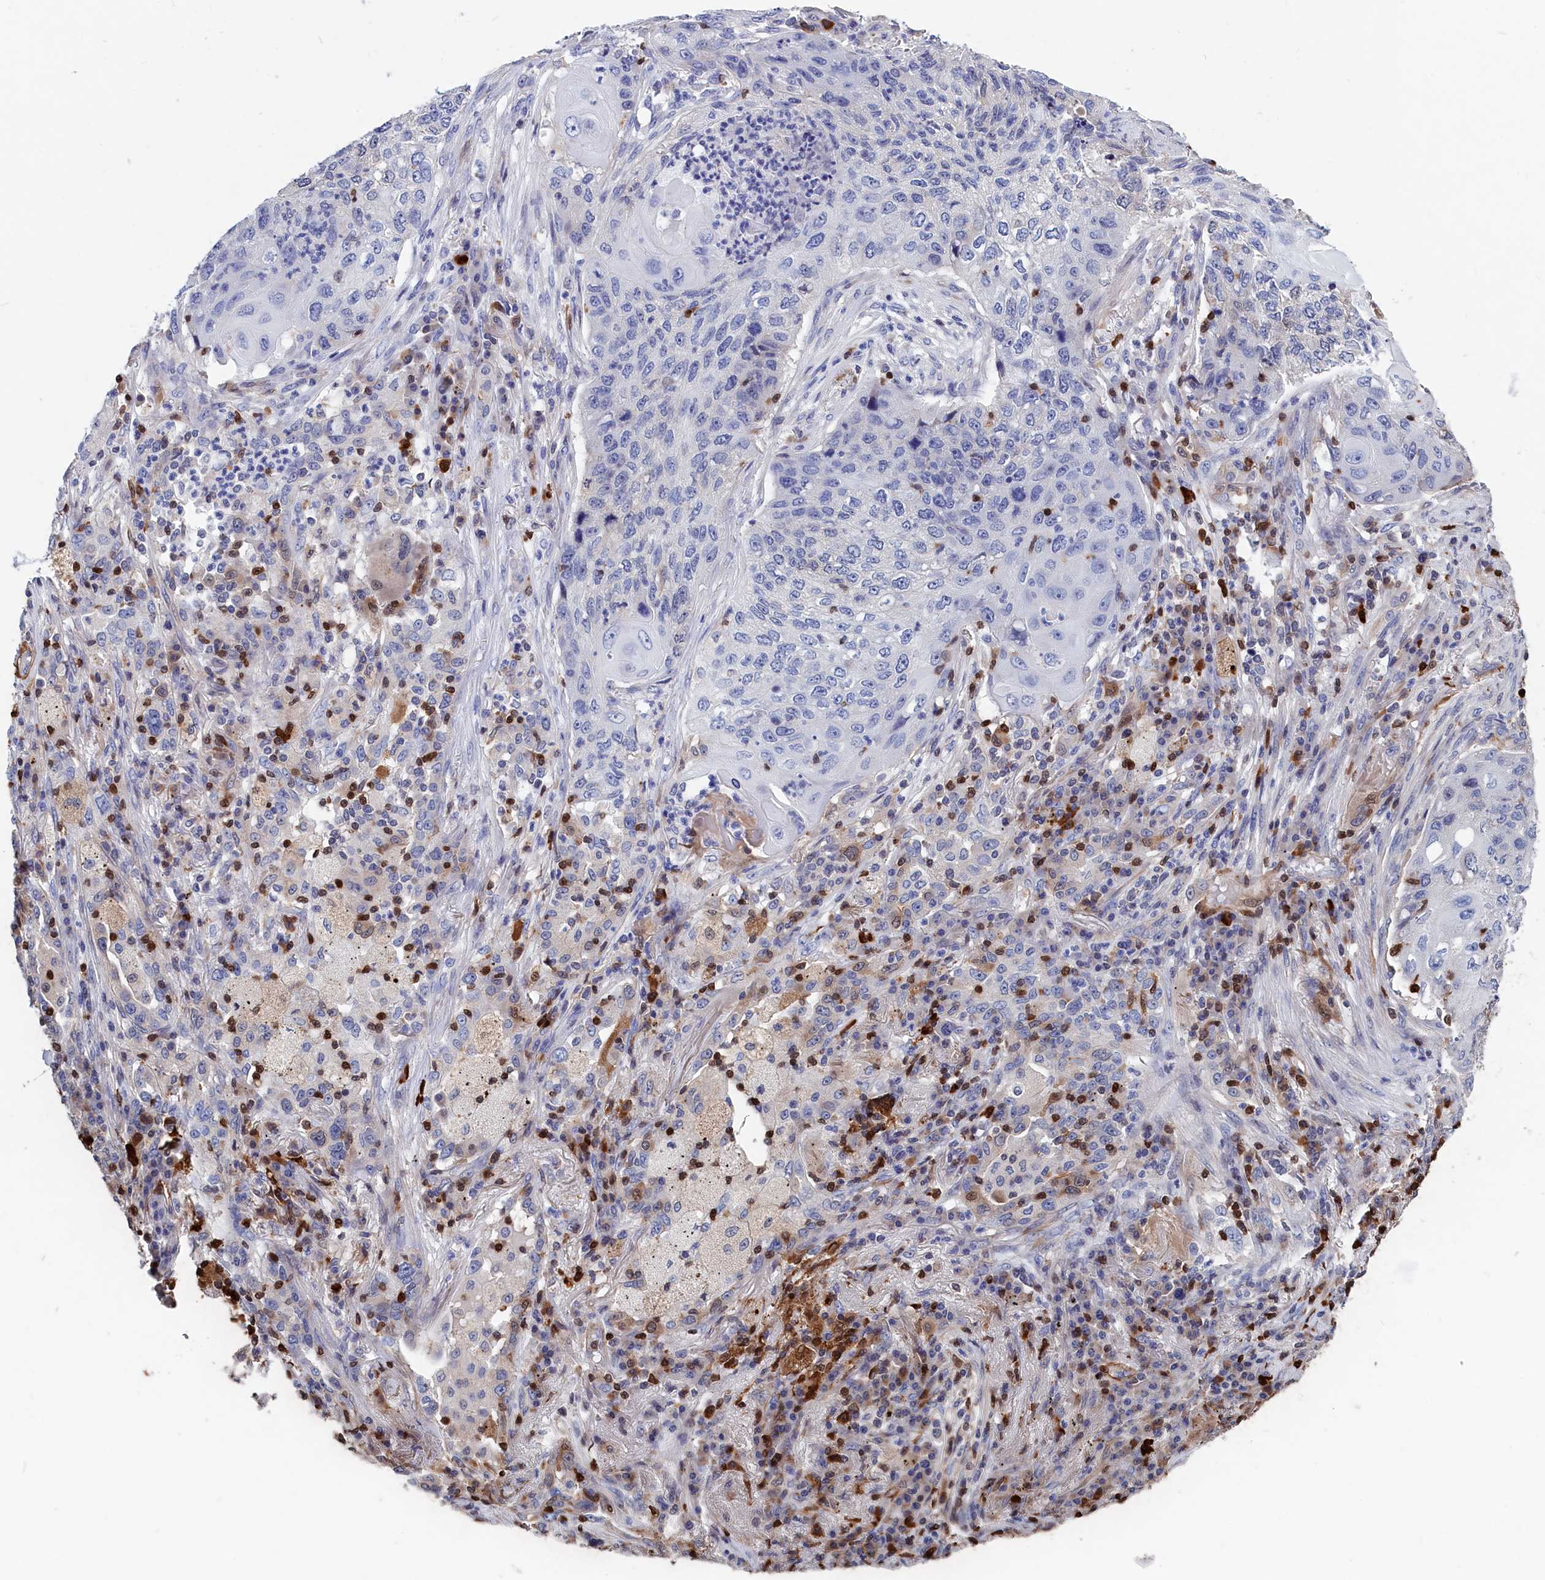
{"staining": {"intensity": "negative", "quantity": "none", "location": "none"}, "tissue": "lung cancer", "cell_type": "Tumor cells", "image_type": "cancer", "snomed": [{"axis": "morphology", "description": "Squamous cell carcinoma, NOS"}, {"axis": "topography", "description": "Lung"}], "caption": "There is no significant positivity in tumor cells of lung cancer.", "gene": "CRIP1", "patient": {"sex": "female", "age": 63}}